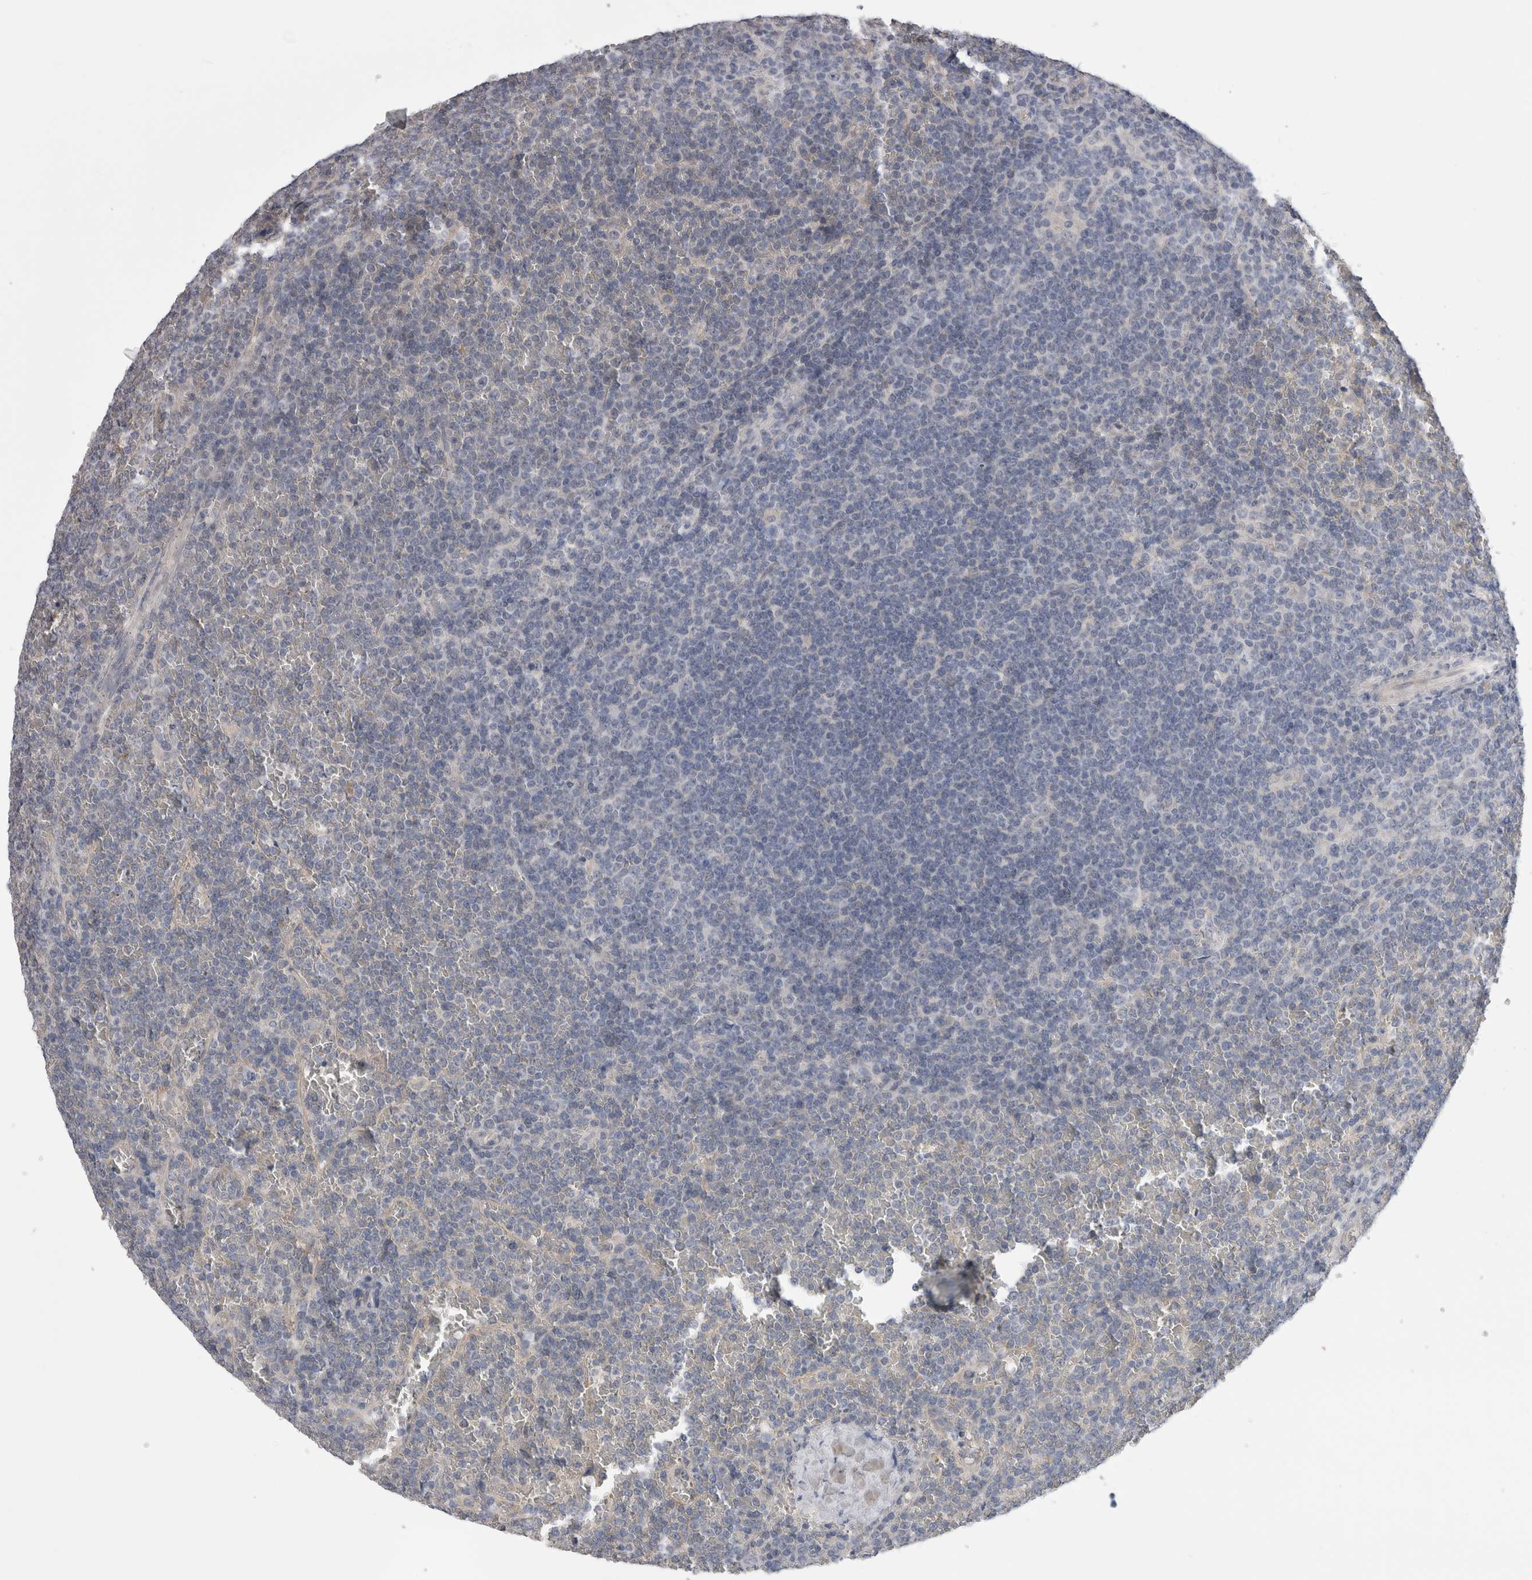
{"staining": {"intensity": "negative", "quantity": "none", "location": "none"}, "tissue": "lymphoma", "cell_type": "Tumor cells", "image_type": "cancer", "snomed": [{"axis": "morphology", "description": "Malignant lymphoma, non-Hodgkin's type, Low grade"}, {"axis": "topography", "description": "Spleen"}], "caption": "Tumor cells show no significant protein positivity in lymphoma.", "gene": "ARHGAP29", "patient": {"sex": "female", "age": 19}}